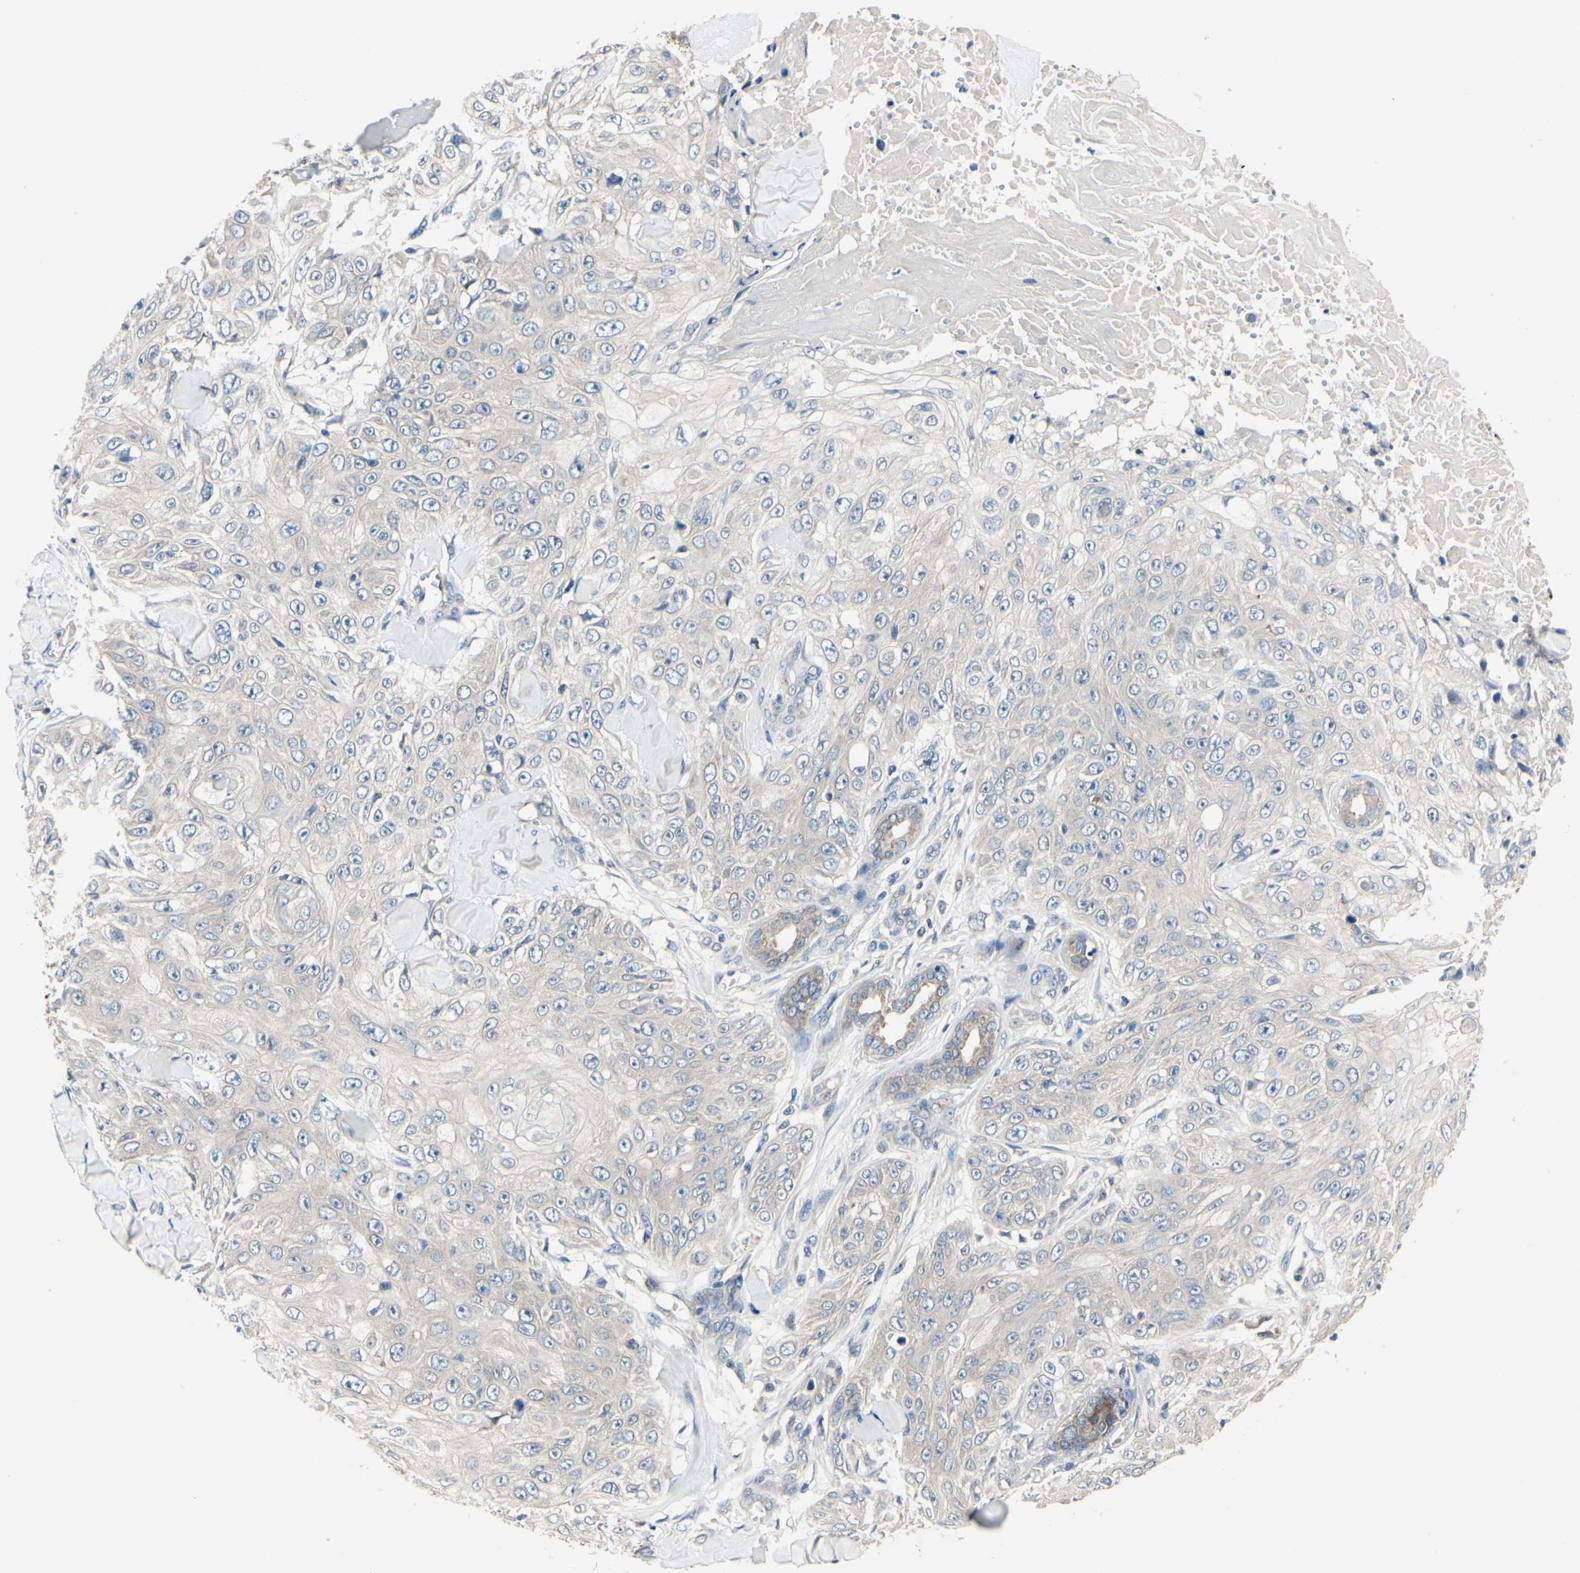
{"staining": {"intensity": "negative", "quantity": "none", "location": "none"}, "tissue": "skin cancer", "cell_type": "Tumor cells", "image_type": "cancer", "snomed": [{"axis": "morphology", "description": "Squamous cell carcinoma, NOS"}, {"axis": "topography", "description": "Skin"}], "caption": "Immunohistochemistry image of human skin squamous cell carcinoma stained for a protein (brown), which demonstrates no expression in tumor cells.", "gene": "PRKAR2B", "patient": {"sex": "male", "age": 86}}